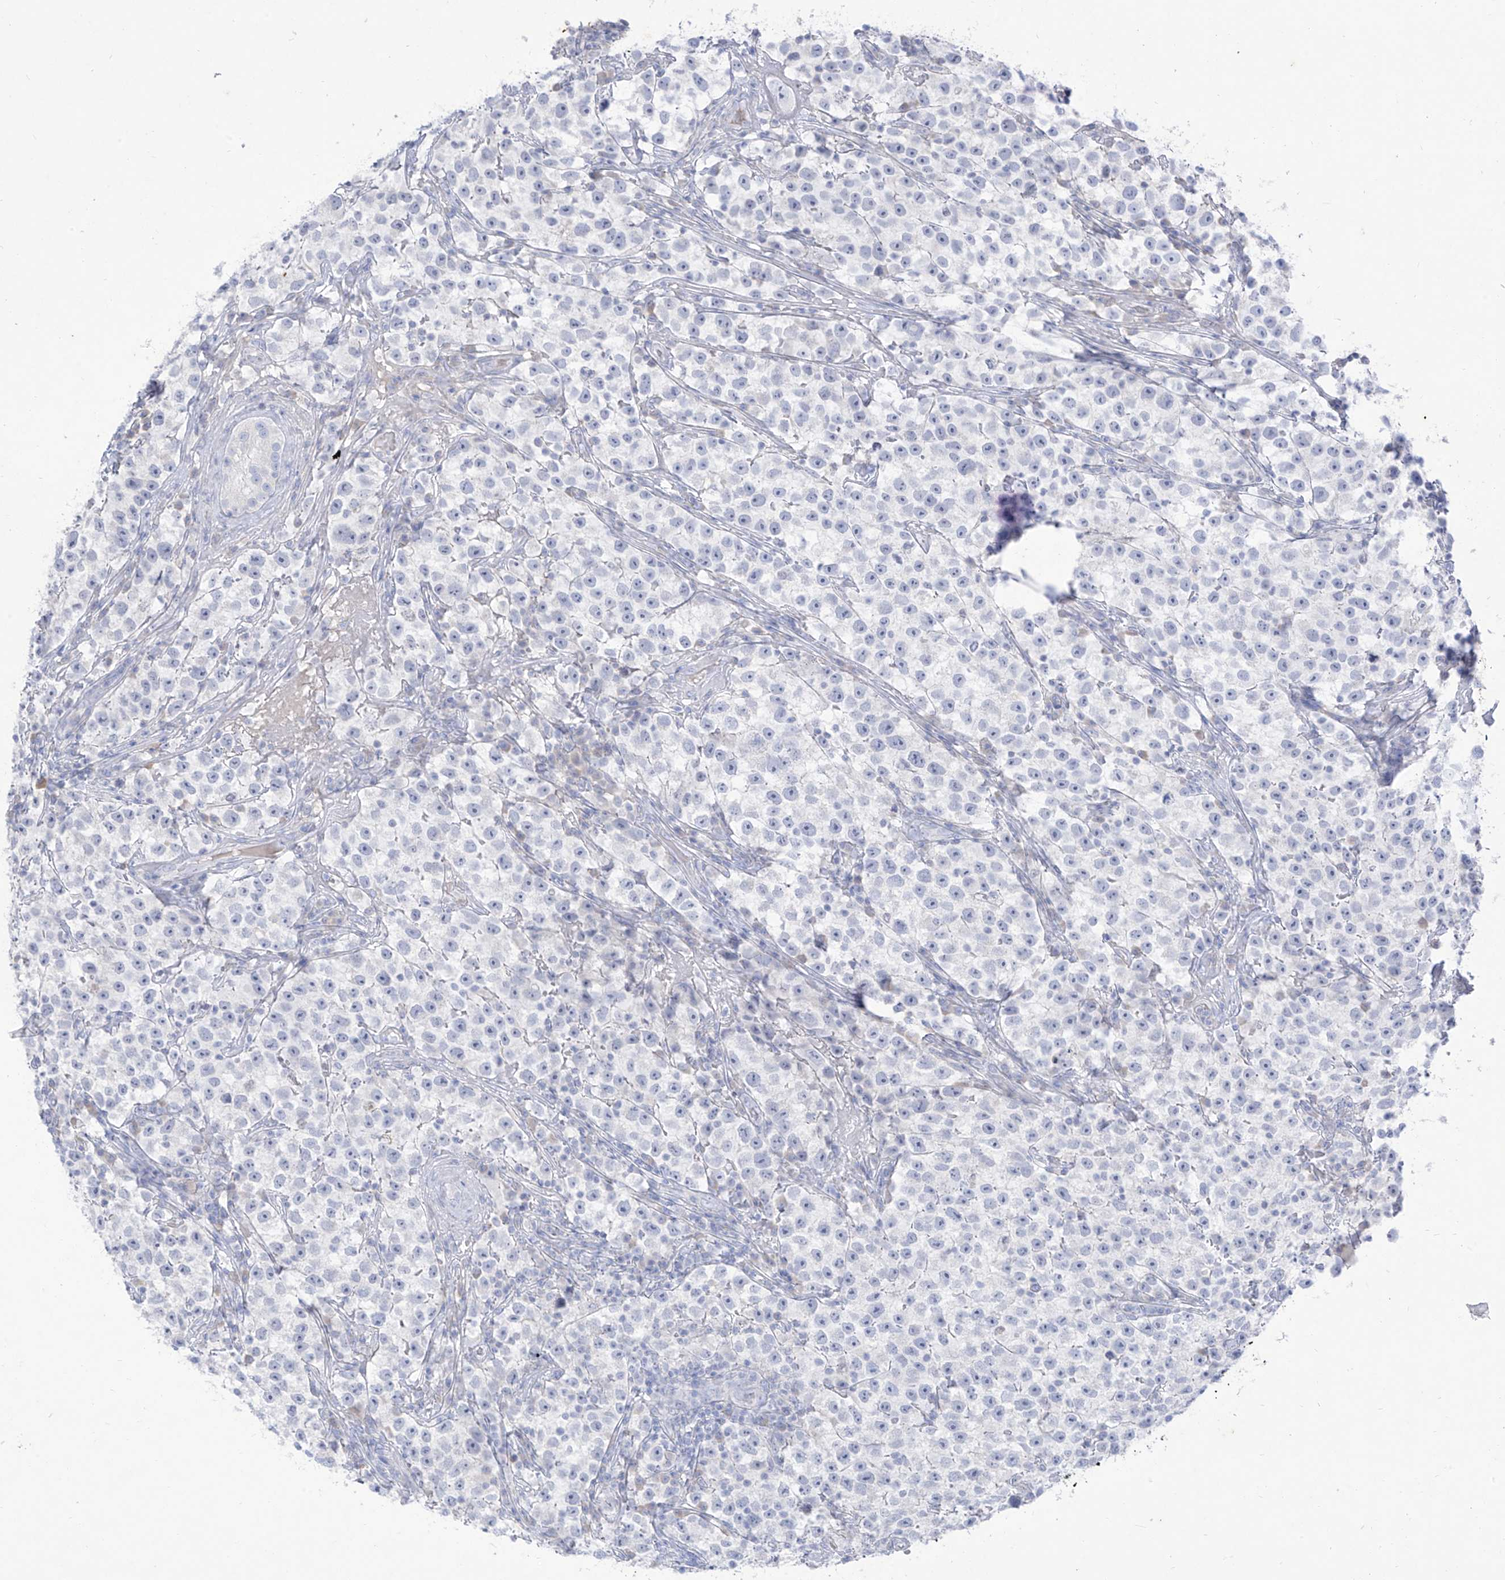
{"staining": {"intensity": "negative", "quantity": "none", "location": "none"}, "tissue": "testis cancer", "cell_type": "Tumor cells", "image_type": "cancer", "snomed": [{"axis": "morphology", "description": "Seminoma, NOS"}, {"axis": "topography", "description": "Testis"}], "caption": "Histopathology image shows no significant protein expression in tumor cells of testis cancer.", "gene": "TGM4", "patient": {"sex": "male", "age": 22}}